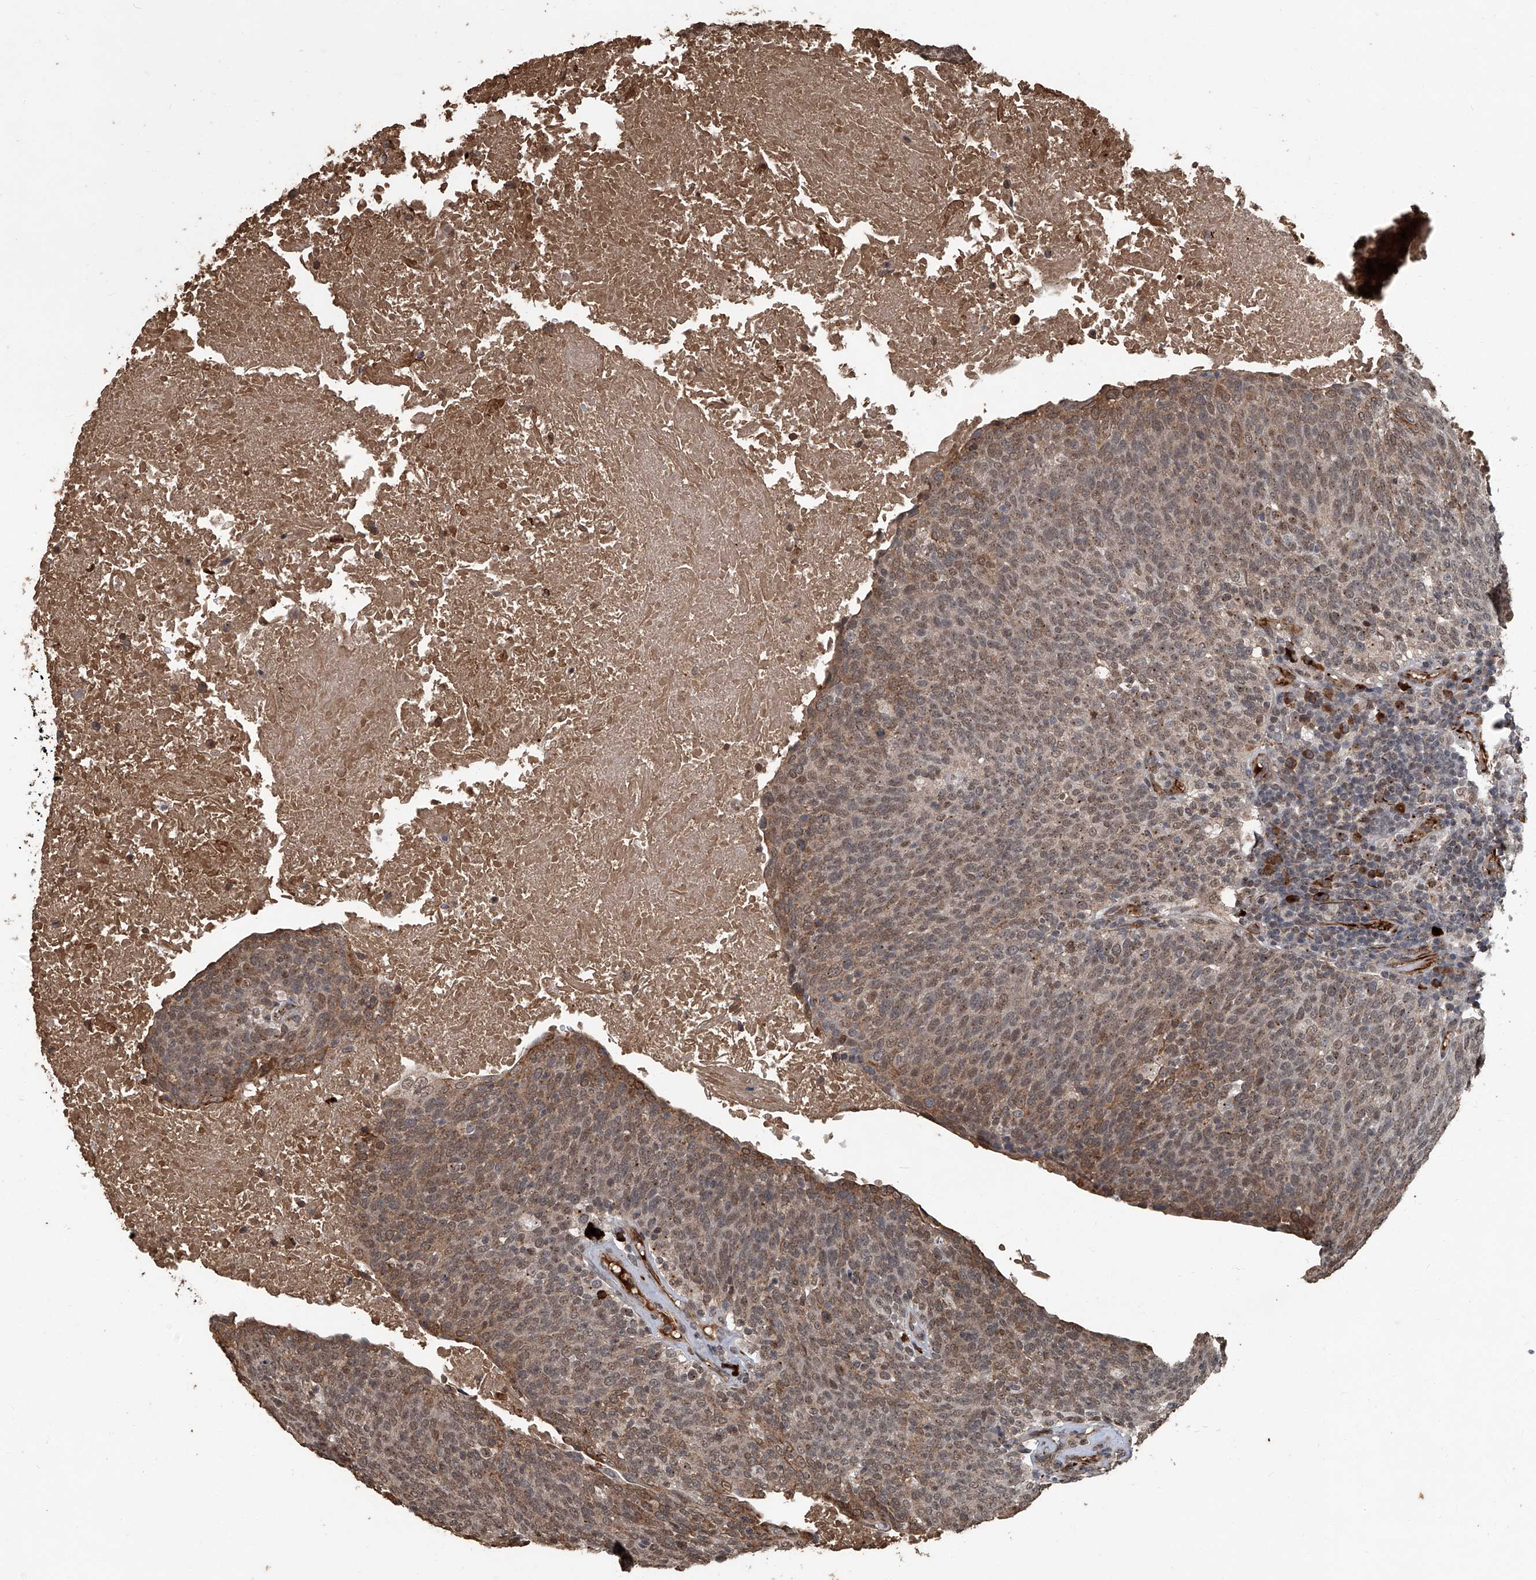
{"staining": {"intensity": "moderate", "quantity": ">75%", "location": "cytoplasmic/membranous,nuclear"}, "tissue": "head and neck cancer", "cell_type": "Tumor cells", "image_type": "cancer", "snomed": [{"axis": "morphology", "description": "Squamous cell carcinoma, NOS"}, {"axis": "morphology", "description": "Squamous cell carcinoma, metastatic, NOS"}, {"axis": "topography", "description": "Lymph node"}, {"axis": "topography", "description": "Head-Neck"}], "caption": "IHC histopathology image of neoplastic tissue: metastatic squamous cell carcinoma (head and neck) stained using immunohistochemistry shows medium levels of moderate protein expression localized specifically in the cytoplasmic/membranous and nuclear of tumor cells, appearing as a cytoplasmic/membranous and nuclear brown color.", "gene": "GPR132", "patient": {"sex": "male", "age": 62}}